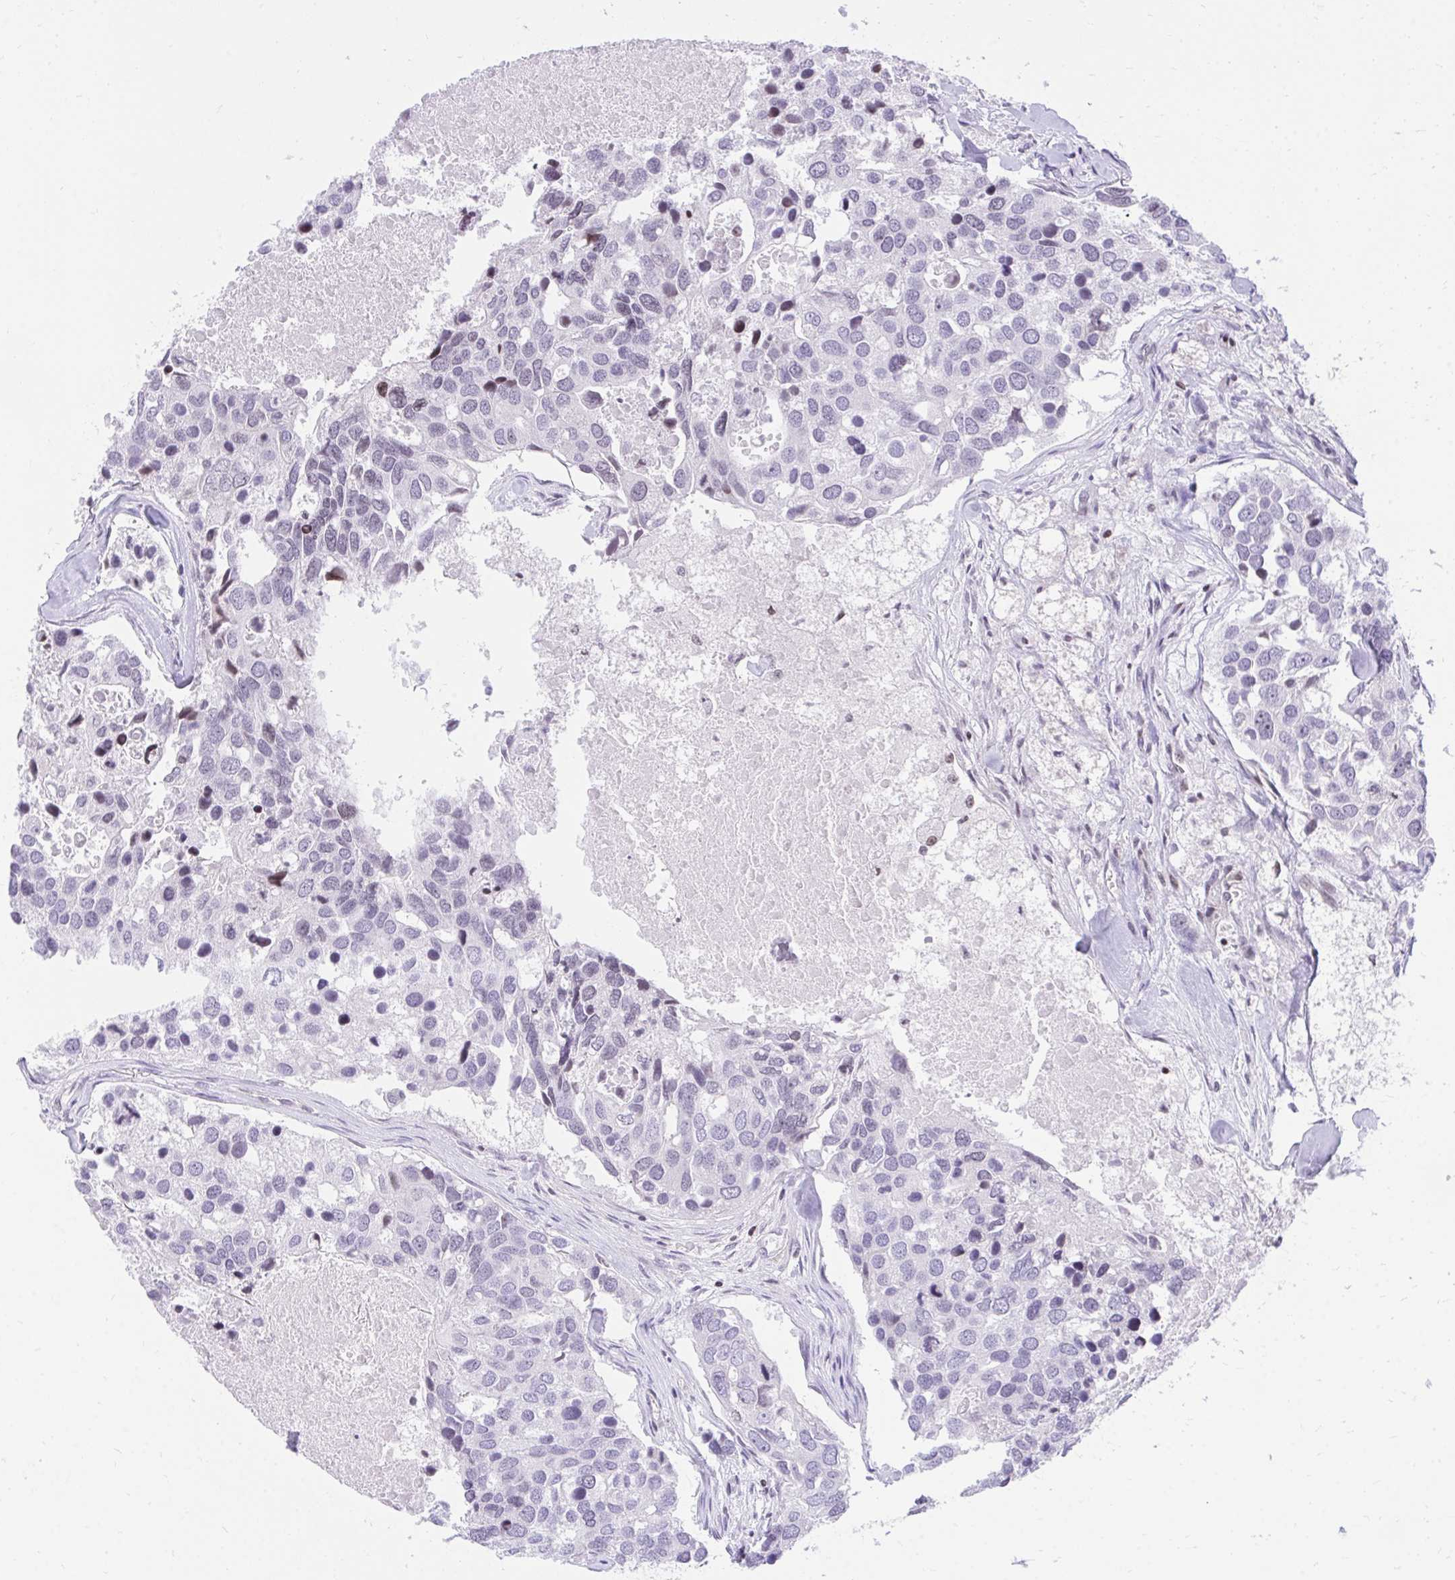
{"staining": {"intensity": "moderate", "quantity": "<25%", "location": "nuclear"}, "tissue": "breast cancer", "cell_type": "Tumor cells", "image_type": "cancer", "snomed": [{"axis": "morphology", "description": "Duct carcinoma"}, {"axis": "topography", "description": "Breast"}], "caption": "Breast intraductal carcinoma was stained to show a protein in brown. There is low levels of moderate nuclear positivity in about <25% of tumor cells. (DAB IHC, brown staining for protein, blue staining for nuclei).", "gene": "KCNN4", "patient": {"sex": "female", "age": 83}}